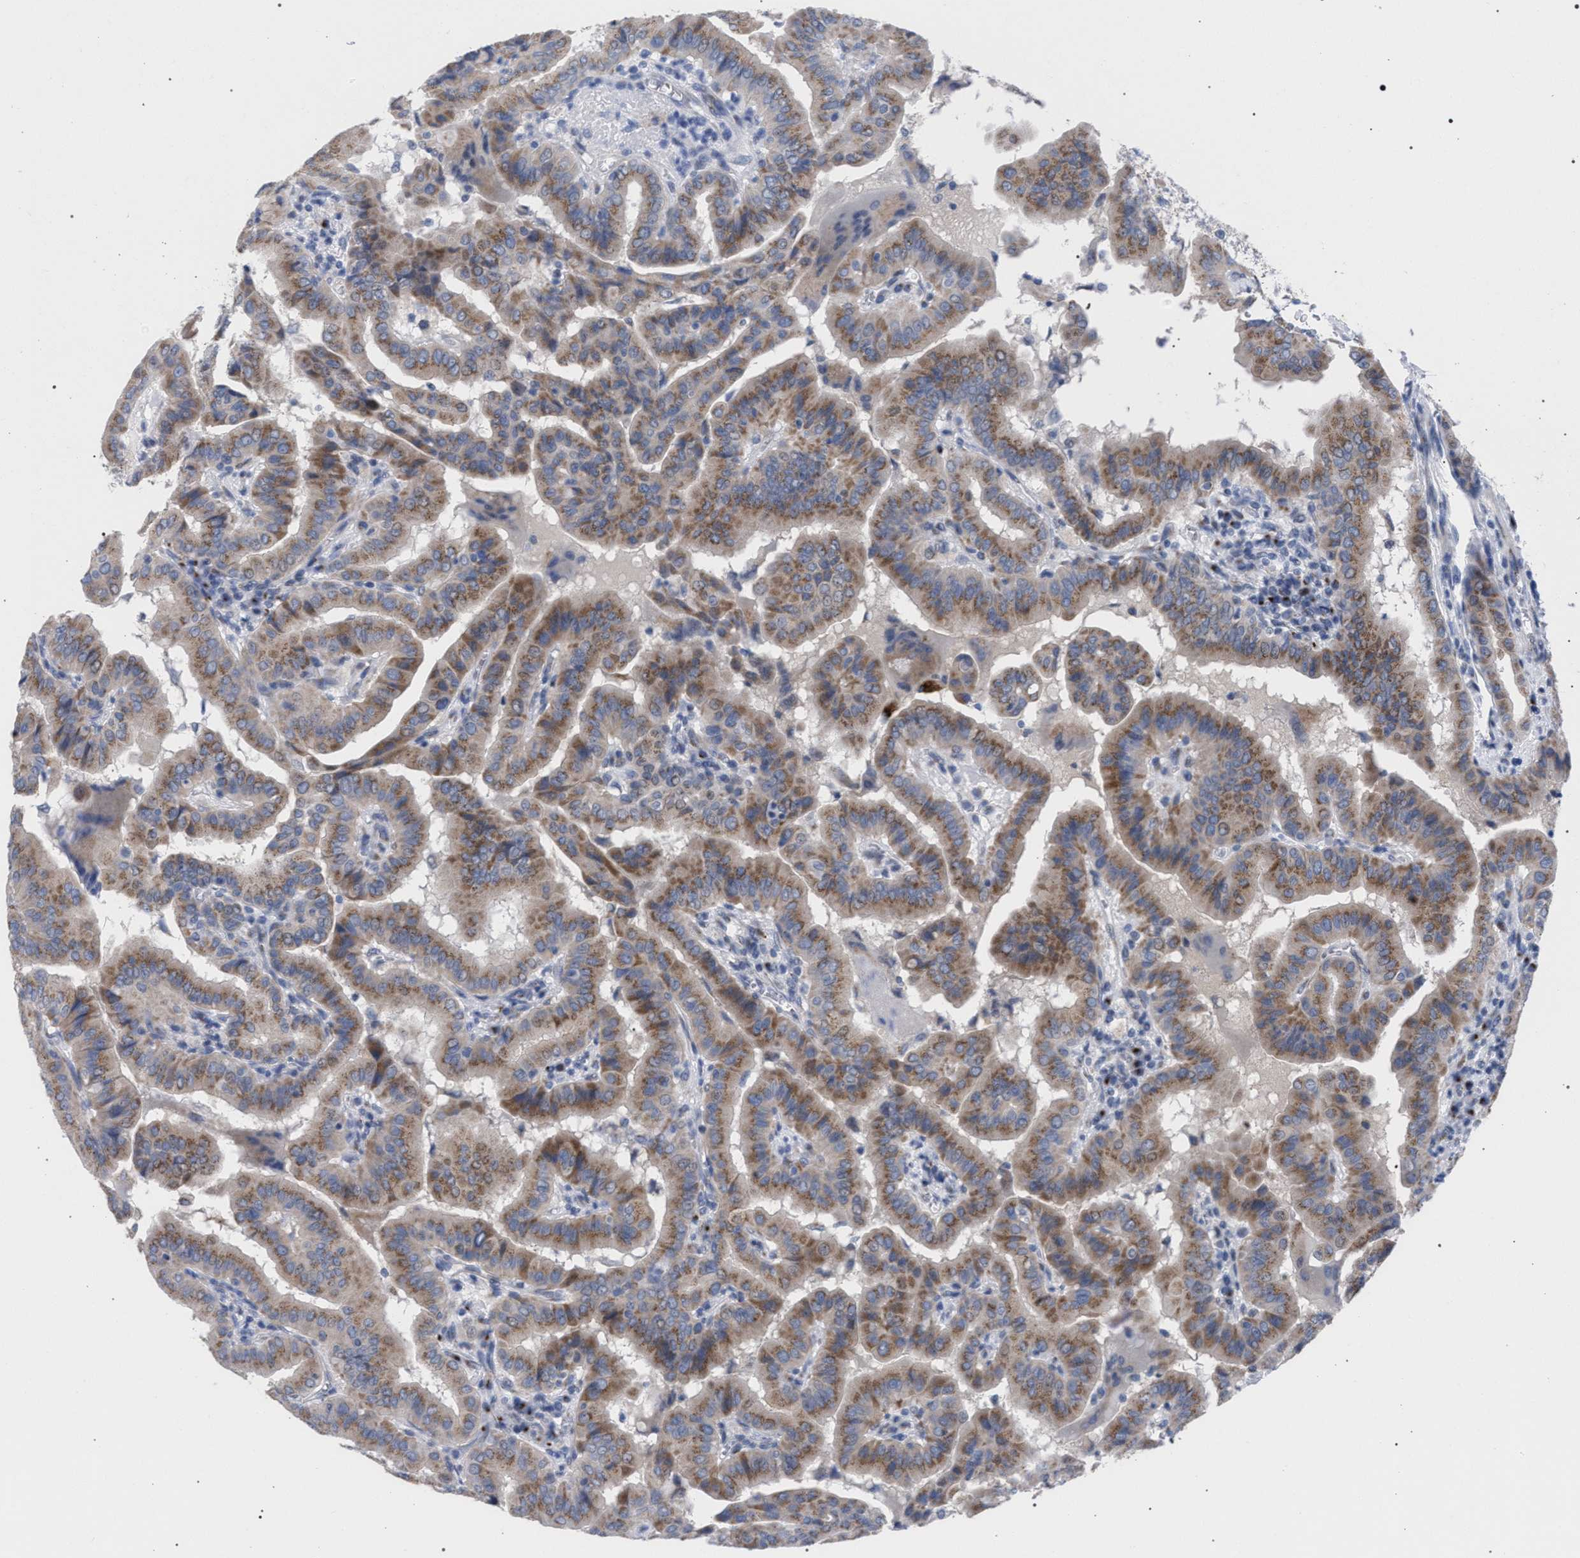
{"staining": {"intensity": "moderate", "quantity": ">75%", "location": "cytoplasmic/membranous"}, "tissue": "thyroid cancer", "cell_type": "Tumor cells", "image_type": "cancer", "snomed": [{"axis": "morphology", "description": "Papillary adenocarcinoma, NOS"}, {"axis": "topography", "description": "Thyroid gland"}], "caption": "Thyroid cancer tissue reveals moderate cytoplasmic/membranous positivity in approximately >75% of tumor cells, visualized by immunohistochemistry. The staining is performed using DAB (3,3'-diaminobenzidine) brown chromogen to label protein expression. The nuclei are counter-stained blue using hematoxylin.", "gene": "GOLGA2", "patient": {"sex": "male", "age": 33}}